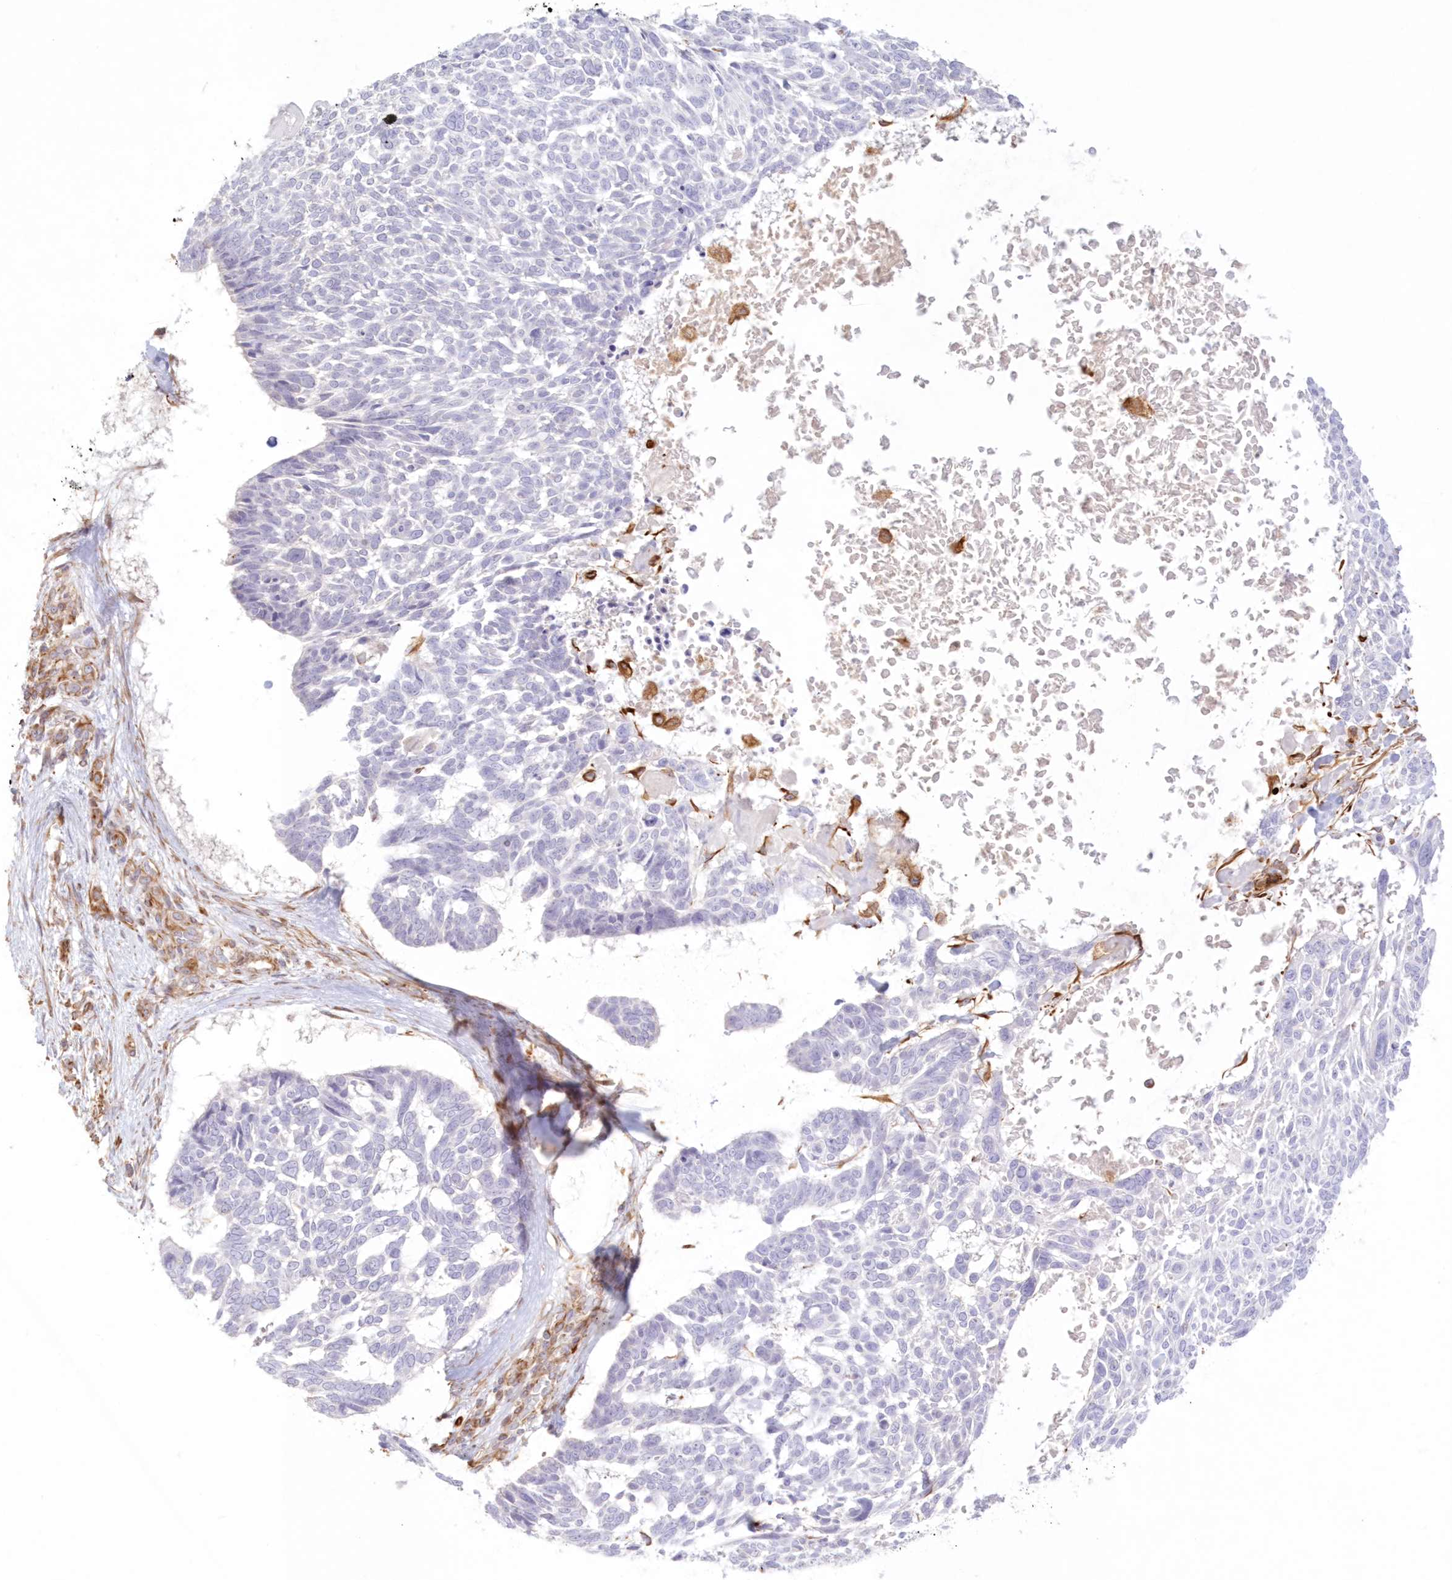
{"staining": {"intensity": "negative", "quantity": "none", "location": "none"}, "tissue": "skin cancer", "cell_type": "Tumor cells", "image_type": "cancer", "snomed": [{"axis": "morphology", "description": "Basal cell carcinoma"}, {"axis": "topography", "description": "Skin"}], "caption": "Human skin cancer (basal cell carcinoma) stained for a protein using IHC exhibits no expression in tumor cells.", "gene": "DMRTB1", "patient": {"sex": "male", "age": 88}}